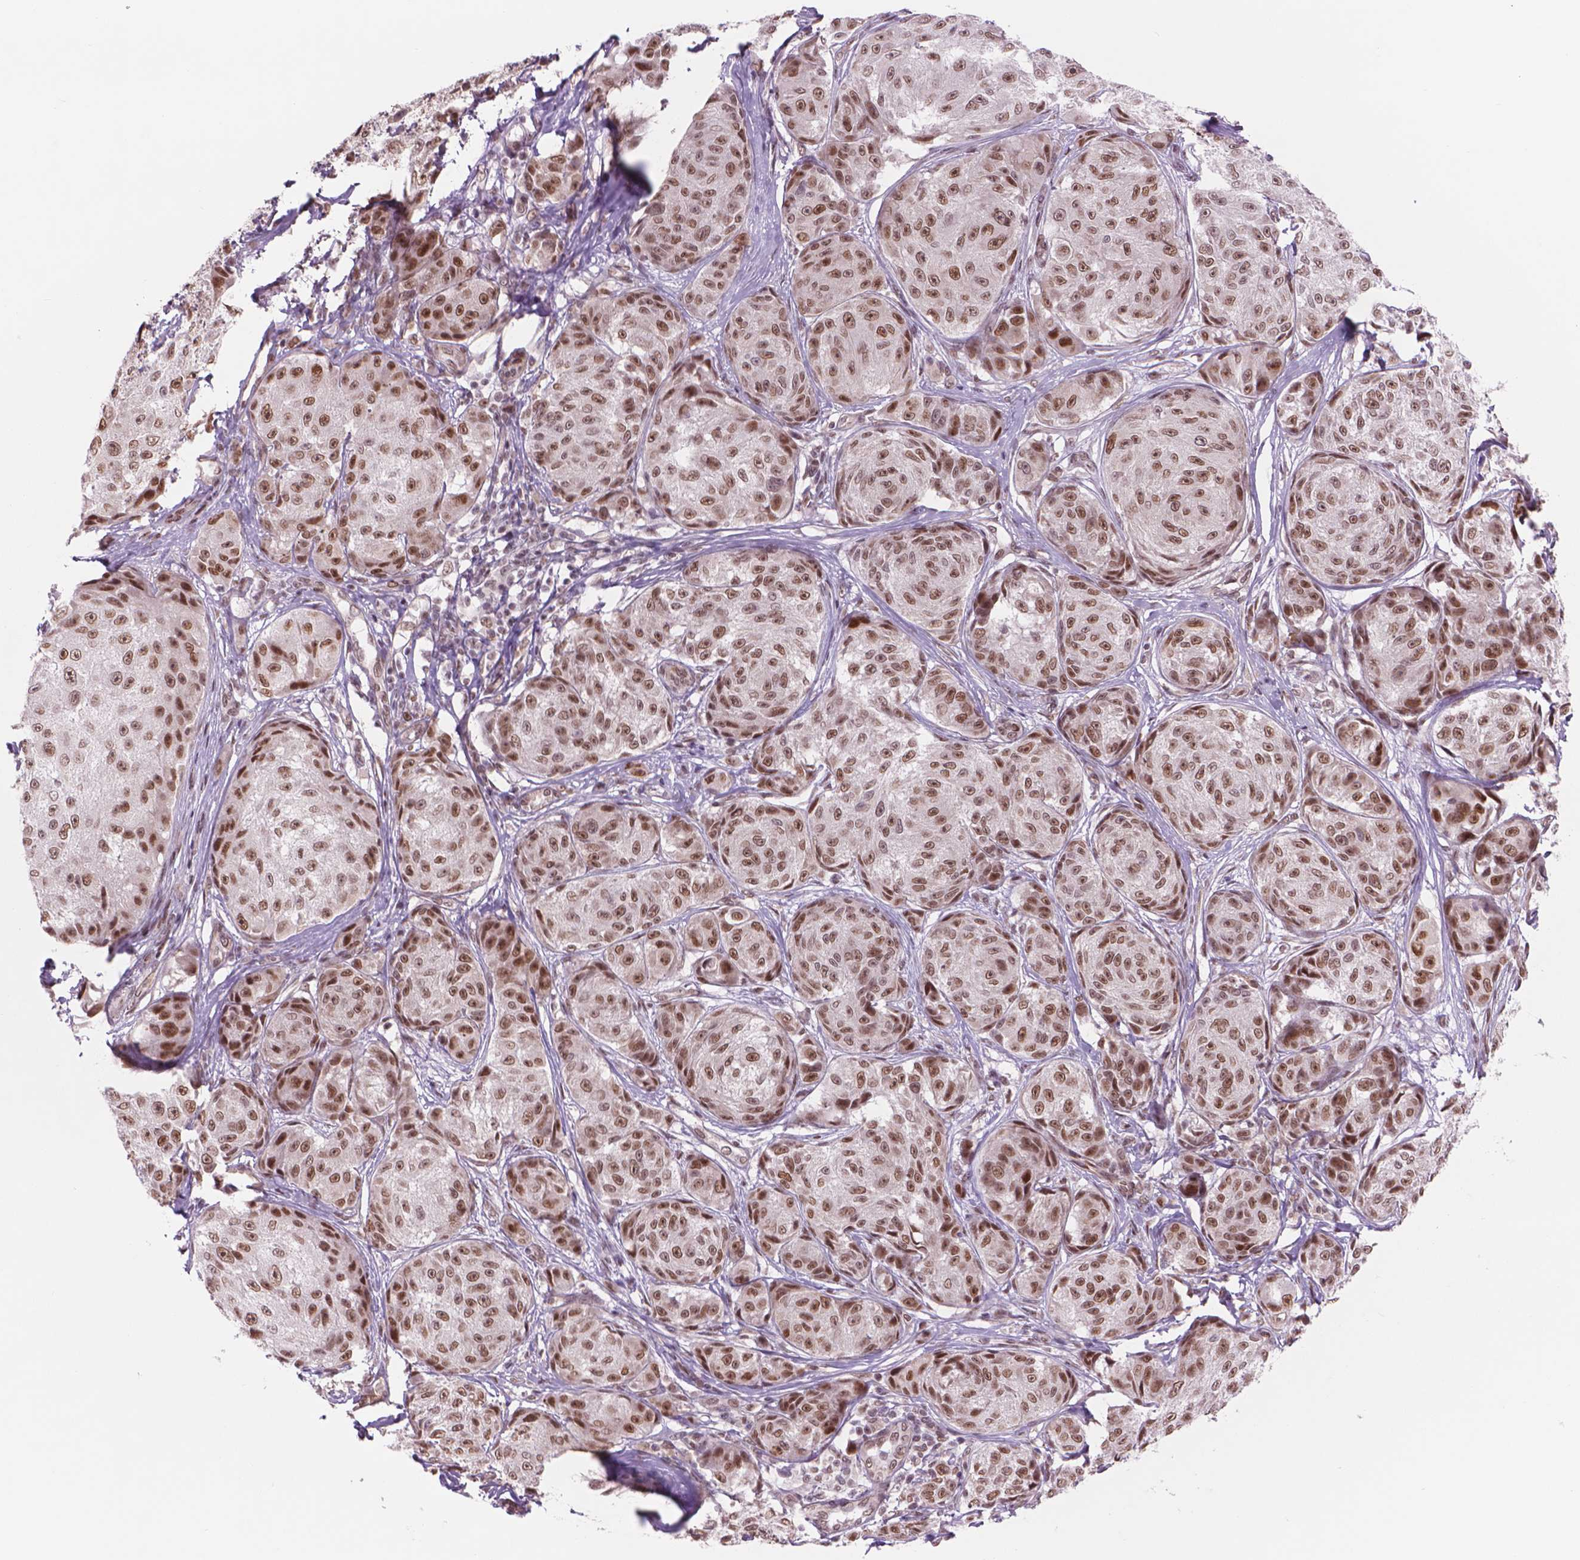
{"staining": {"intensity": "moderate", "quantity": ">75%", "location": "nuclear"}, "tissue": "melanoma", "cell_type": "Tumor cells", "image_type": "cancer", "snomed": [{"axis": "morphology", "description": "Malignant melanoma, NOS"}, {"axis": "topography", "description": "Skin"}], "caption": "An immunohistochemistry image of tumor tissue is shown. Protein staining in brown highlights moderate nuclear positivity in malignant melanoma within tumor cells. (Stains: DAB in brown, nuclei in blue, Microscopy: brightfield microscopy at high magnification).", "gene": "POLR3D", "patient": {"sex": "male", "age": 61}}